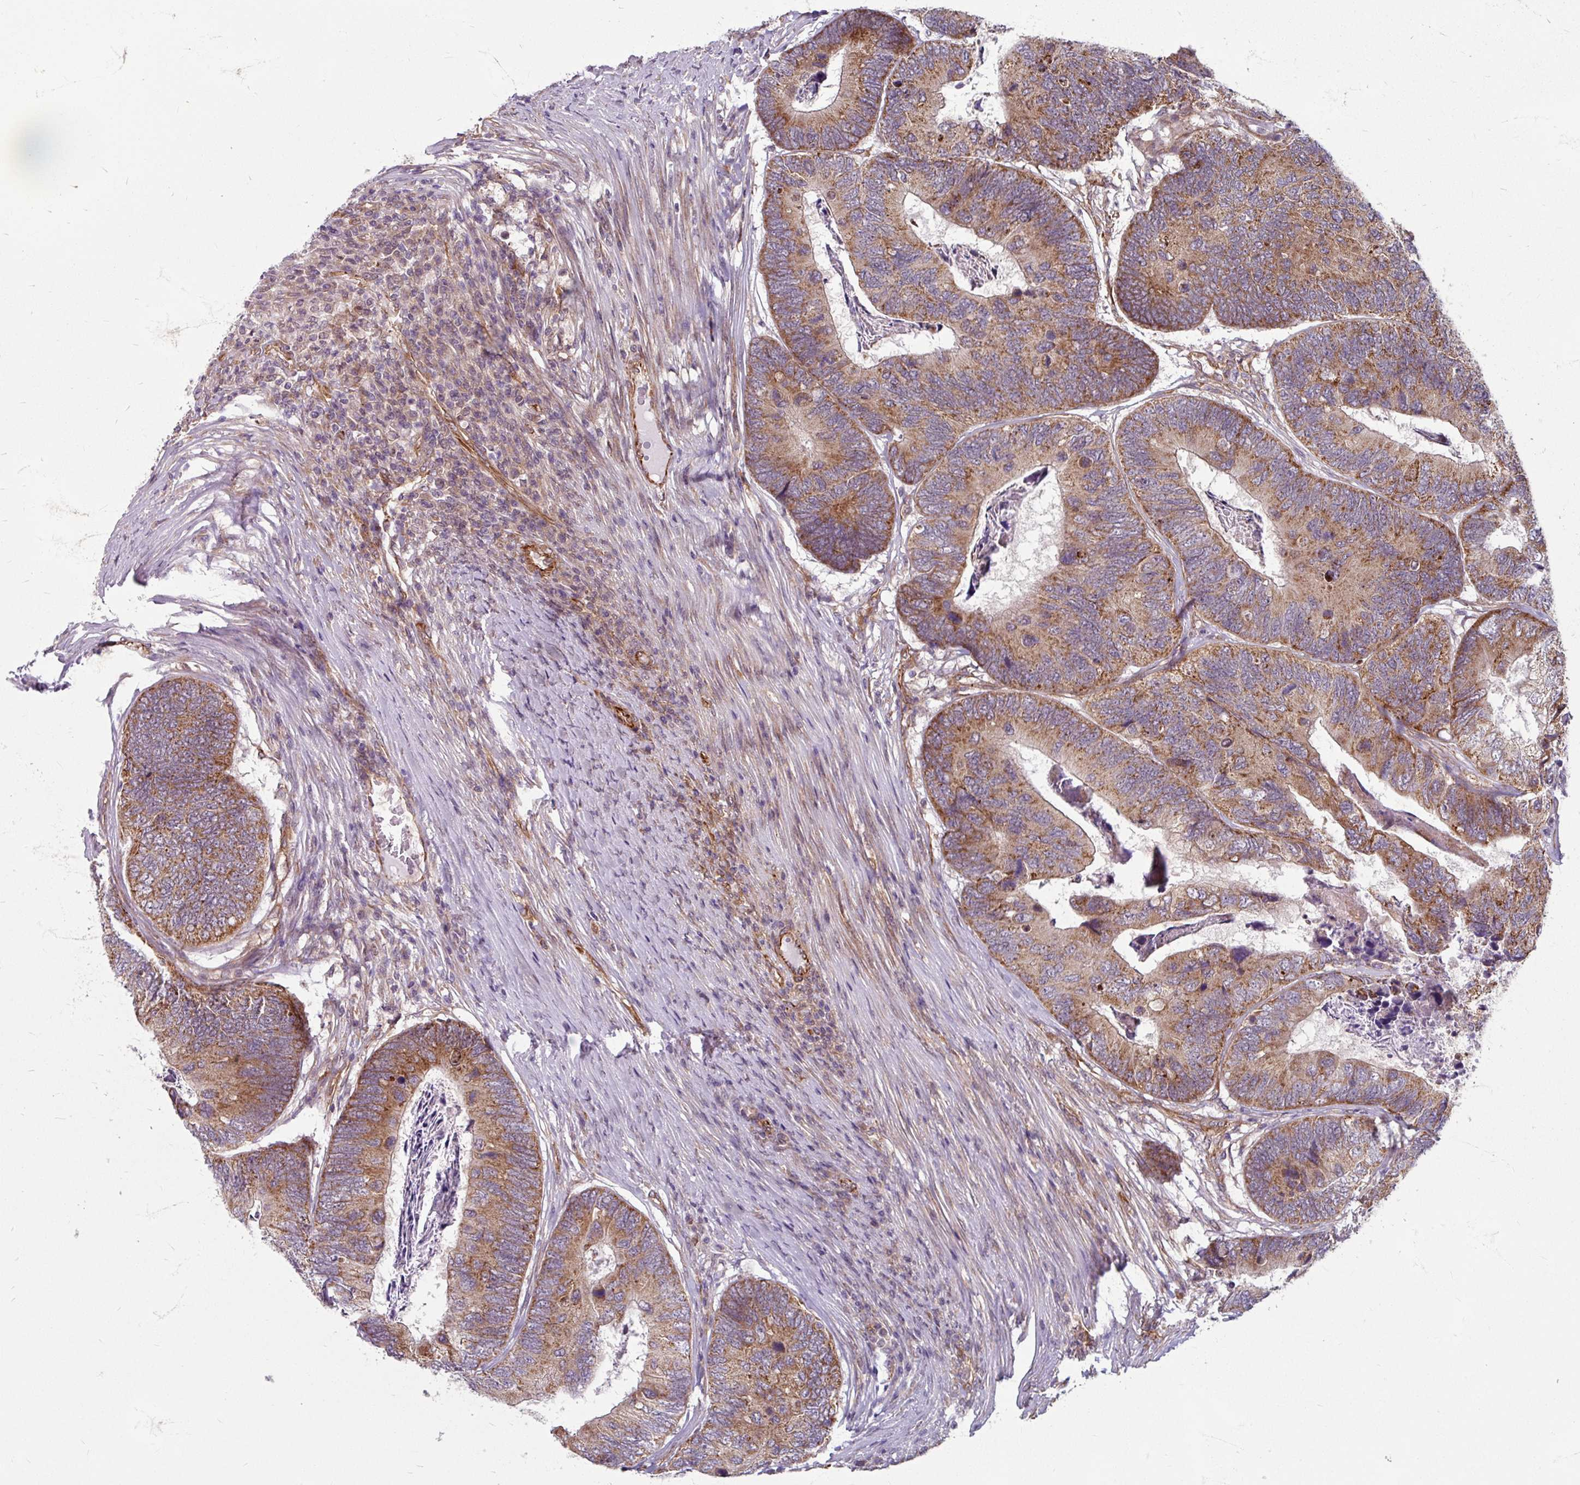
{"staining": {"intensity": "moderate", "quantity": ">75%", "location": "cytoplasmic/membranous"}, "tissue": "colorectal cancer", "cell_type": "Tumor cells", "image_type": "cancer", "snomed": [{"axis": "morphology", "description": "Adenocarcinoma, NOS"}, {"axis": "topography", "description": "Colon"}], "caption": "Immunohistochemical staining of colorectal cancer reveals moderate cytoplasmic/membranous protein expression in approximately >75% of tumor cells.", "gene": "DAAM2", "patient": {"sex": "female", "age": 67}}